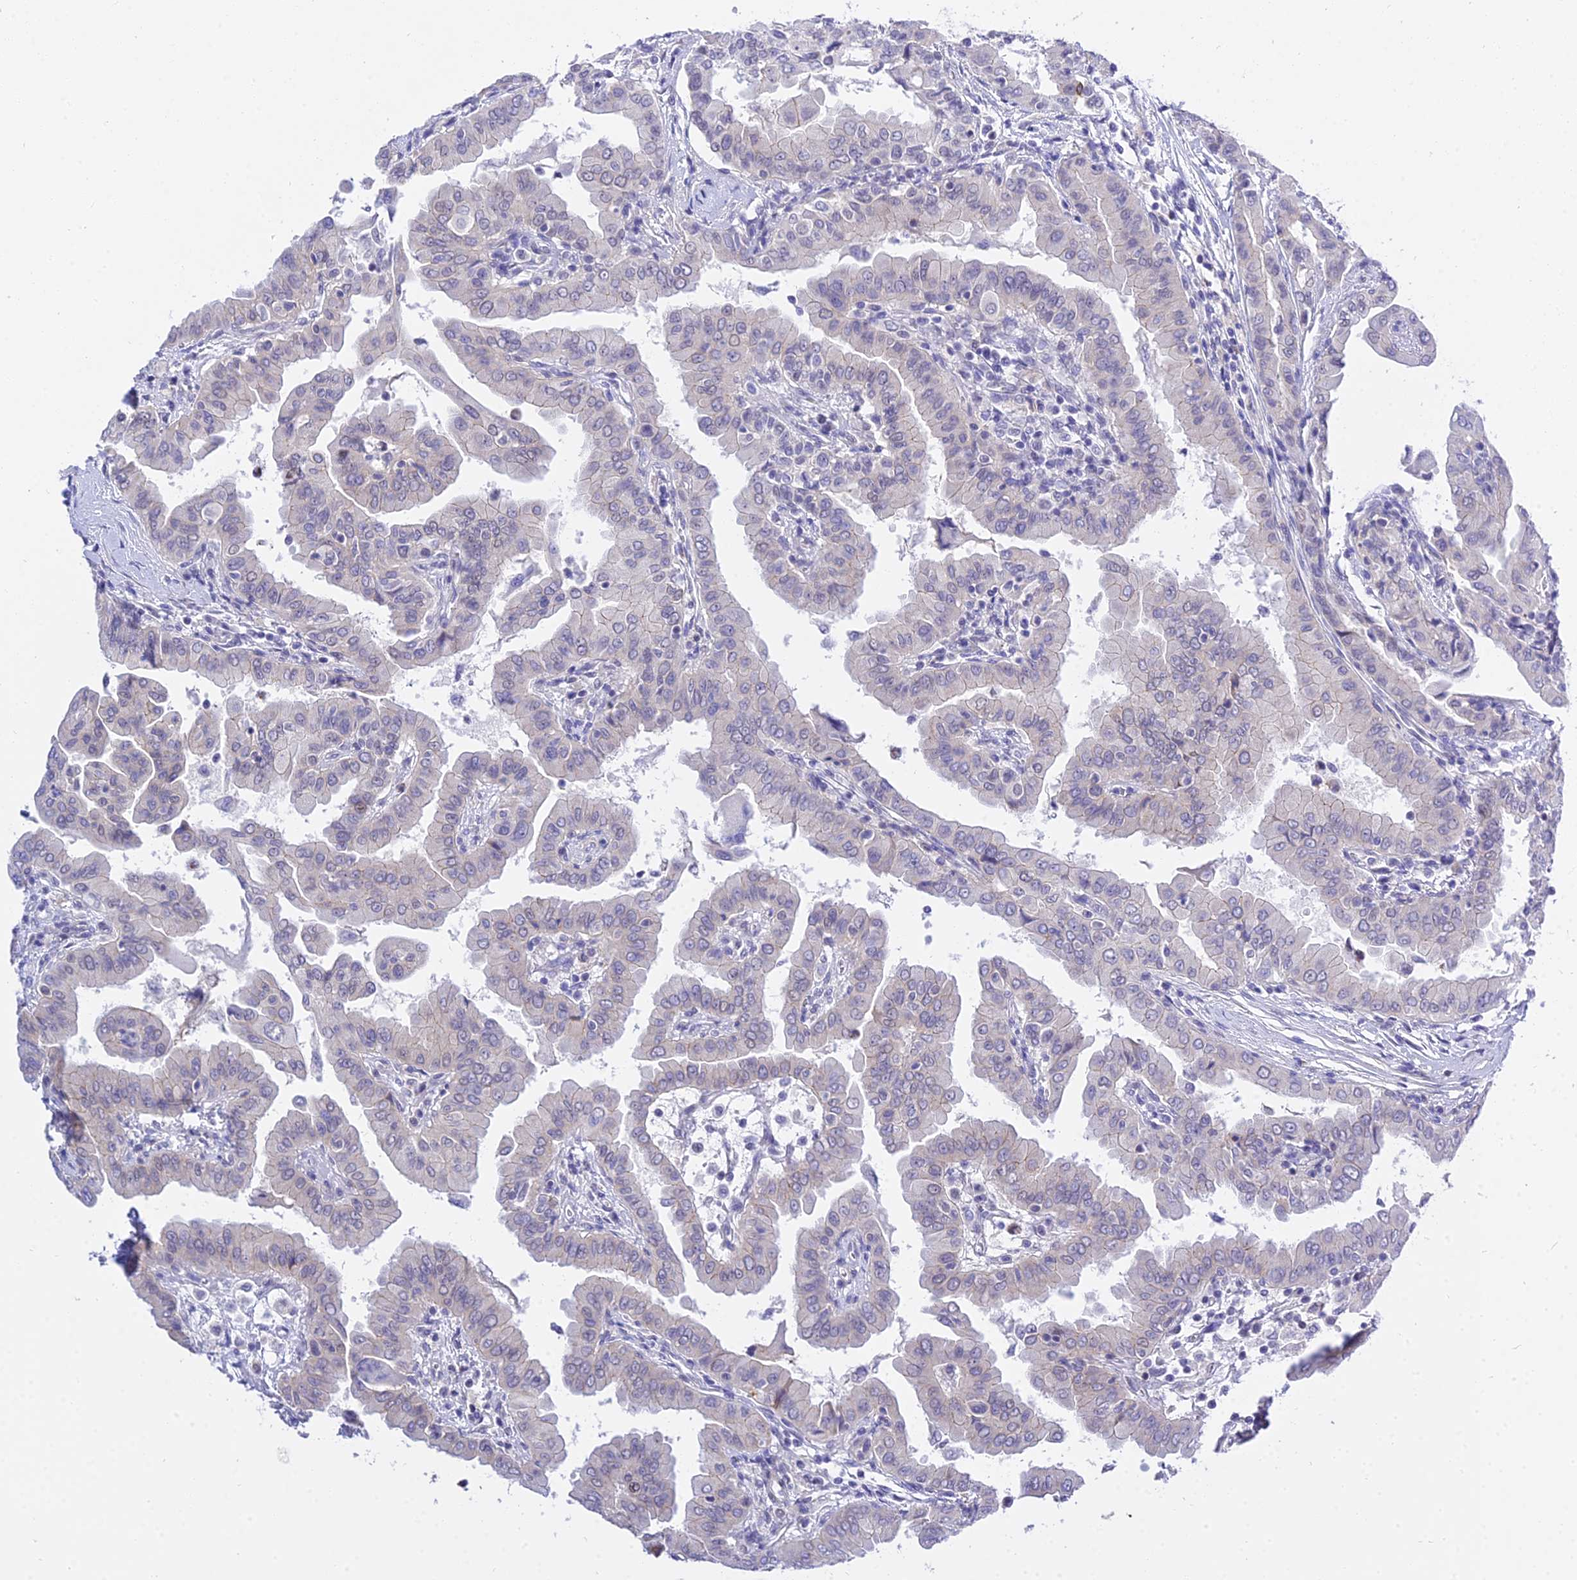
{"staining": {"intensity": "negative", "quantity": "none", "location": "none"}, "tissue": "thyroid cancer", "cell_type": "Tumor cells", "image_type": "cancer", "snomed": [{"axis": "morphology", "description": "Papillary adenocarcinoma, NOS"}, {"axis": "topography", "description": "Thyroid gland"}], "caption": "This is a histopathology image of IHC staining of papillary adenocarcinoma (thyroid), which shows no positivity in tumor cells.", "gene": "ZNF628", "patient": {"sex": "male", "age": 33}}